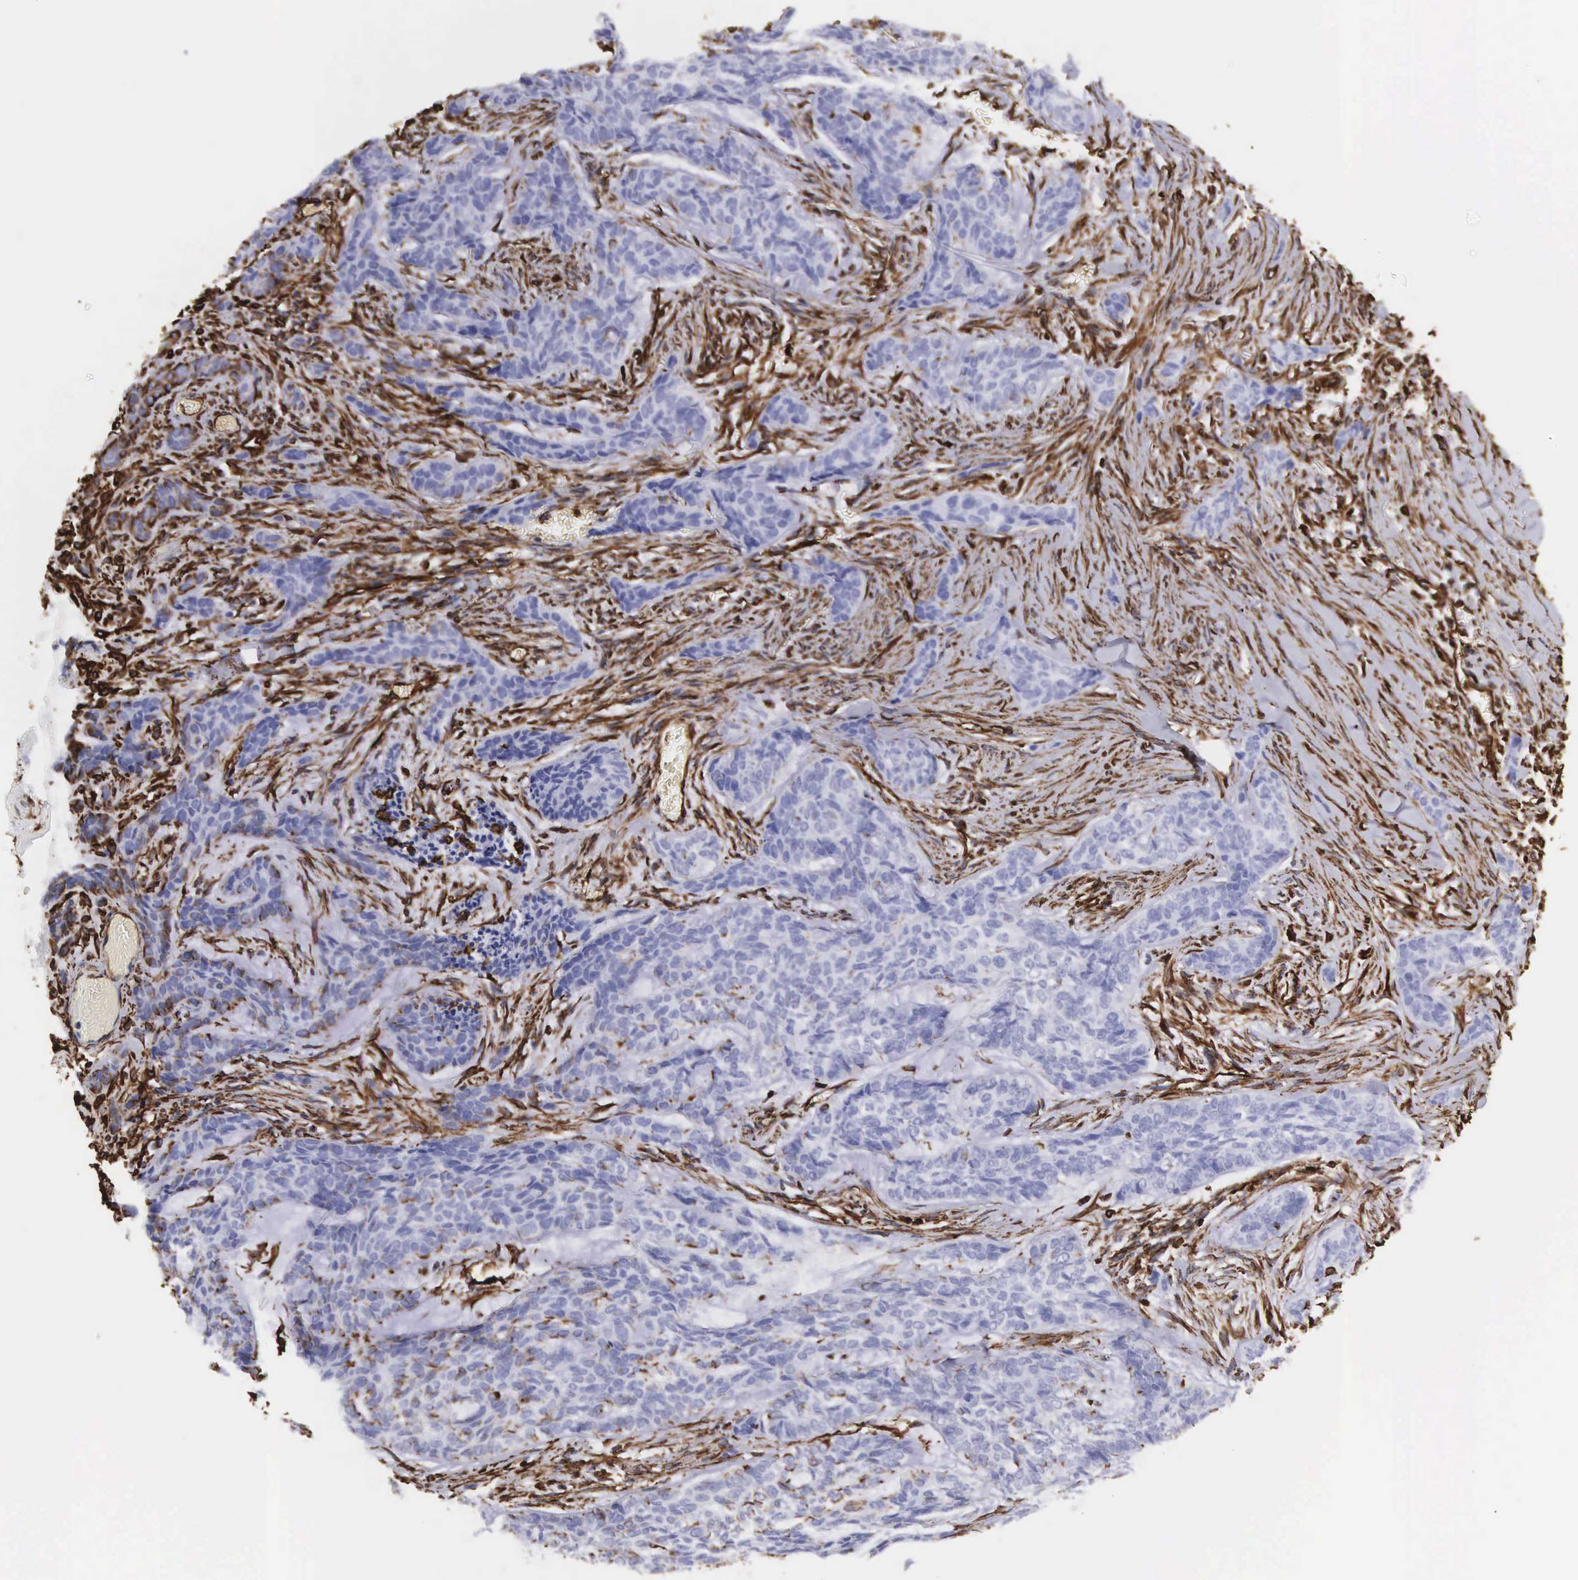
{"staining": {"intensity": "negative", "quantity": "none", "location": "none"}, "tissue": "skin cancer", "cell_type": "Tumor cells", "image_type": "cancer", "snomed": [{"axis": "morphology", "description": "Normal tissue, NOS"}, {"axis": "morphology", "description": "Basal cell carcinoma"}, {"axis": "topography", "description": "Skin"}], "caption": "An IHC micrograph of basal cell carcinoma (skin) is shown. There is no staining in tumor cells of basal cell carcinoma (skin). (Brightfield microscopy of DAB (3,3'-diaminobenzidine) IHC at high magnification).", "gene": "VIM", "patient": {"sex": "female", "age": 65}}